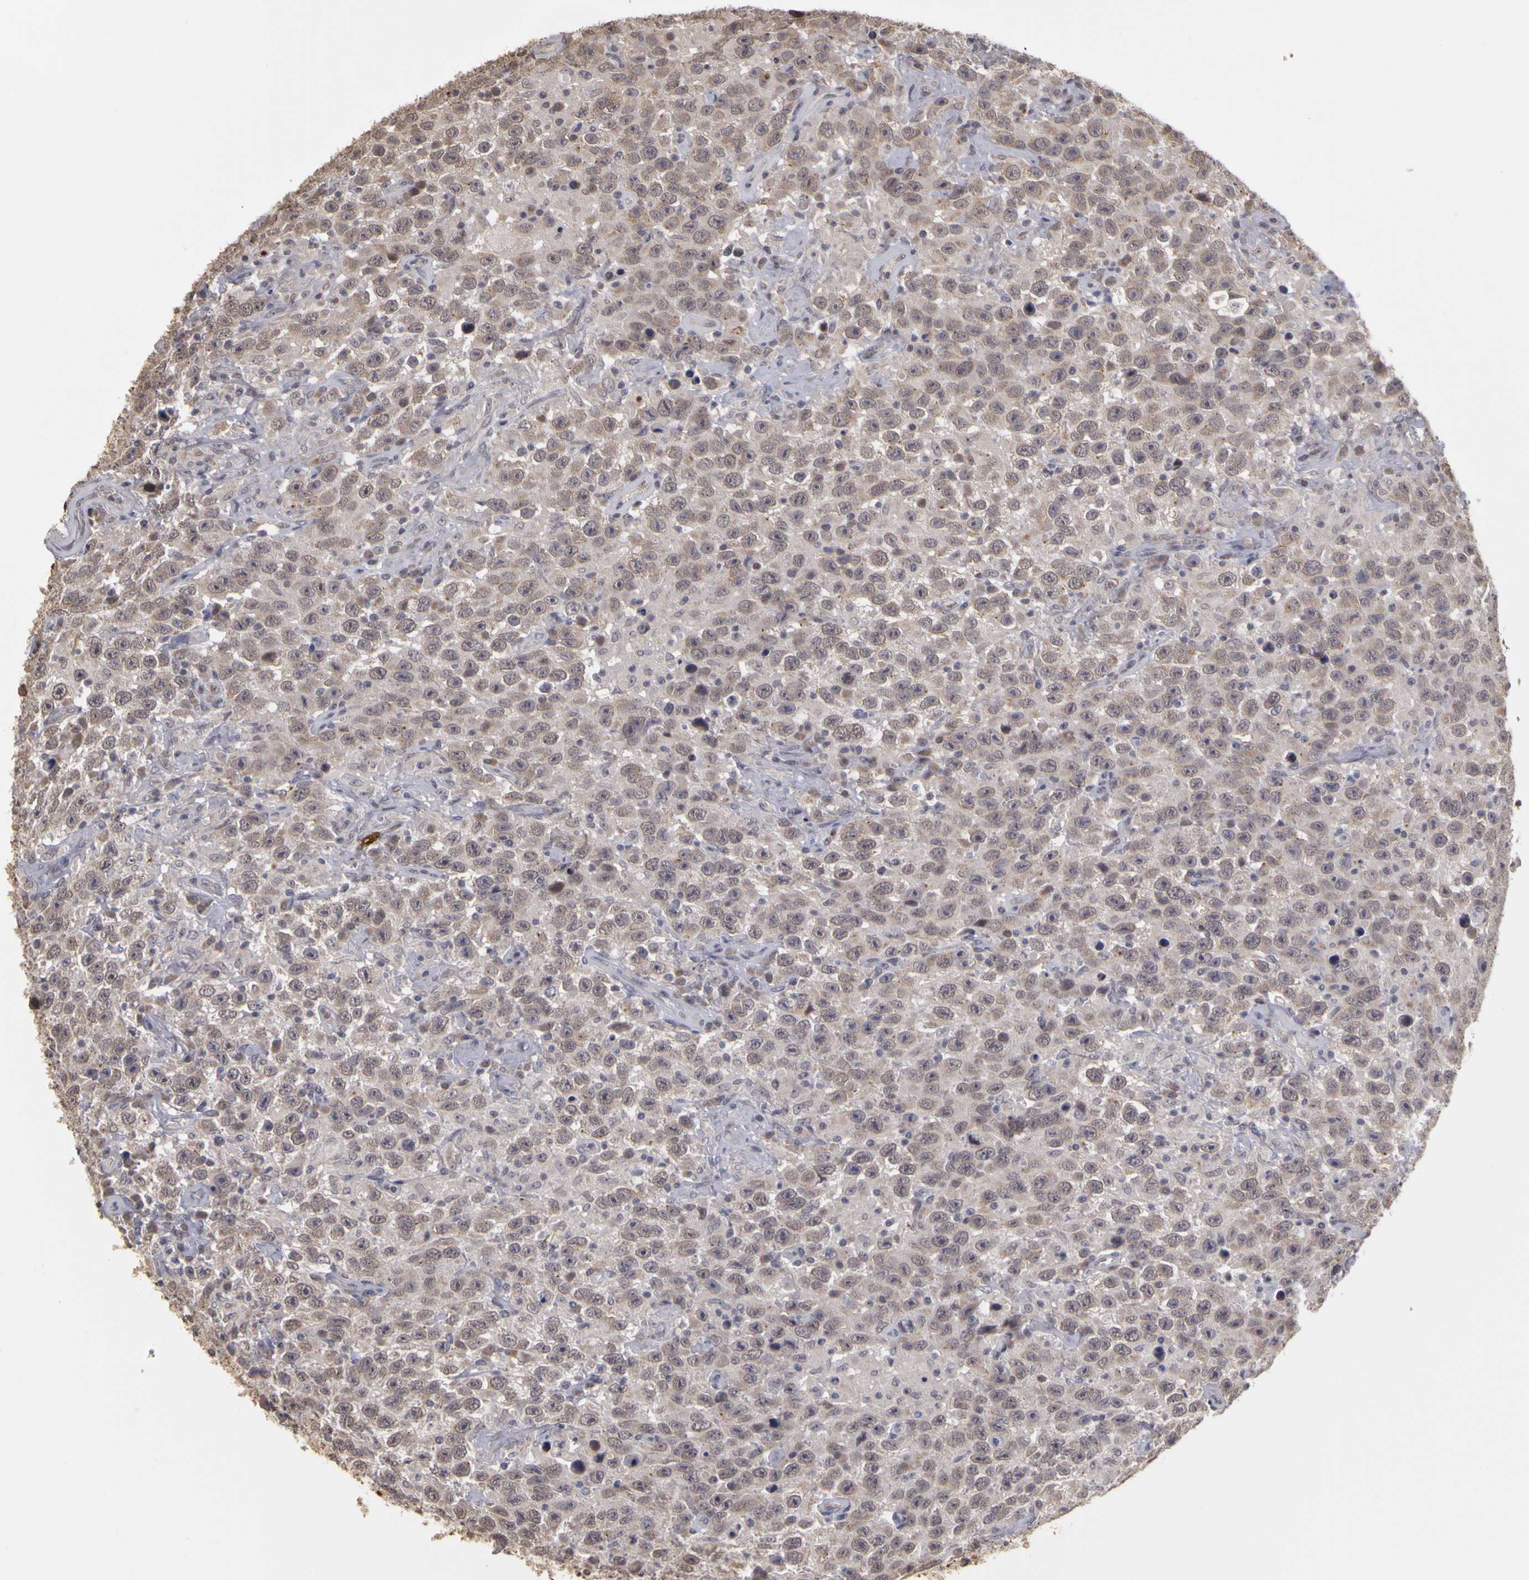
{"staining": {"intensity": "weak", "quantity": "<25%", "location": "cytoplasmic/membranous"}, "tissue": "testis cancer", "cell_type": "Tumor cells", "image_type": "cancer", "snomed": [{"axis": "morphology", "description": "Seminoma, NOS"}, {"axis": "topography", "description": "Testis"}], "caption": "Tumor cells show no significant protein staining in testis cancer (seminoma). The staining is performed using DAB brown chromogen with nuclei counter-stained in using hematoxylin.", "gene": "FRMD7", "patient": {"sex": "male", "age": 41}}